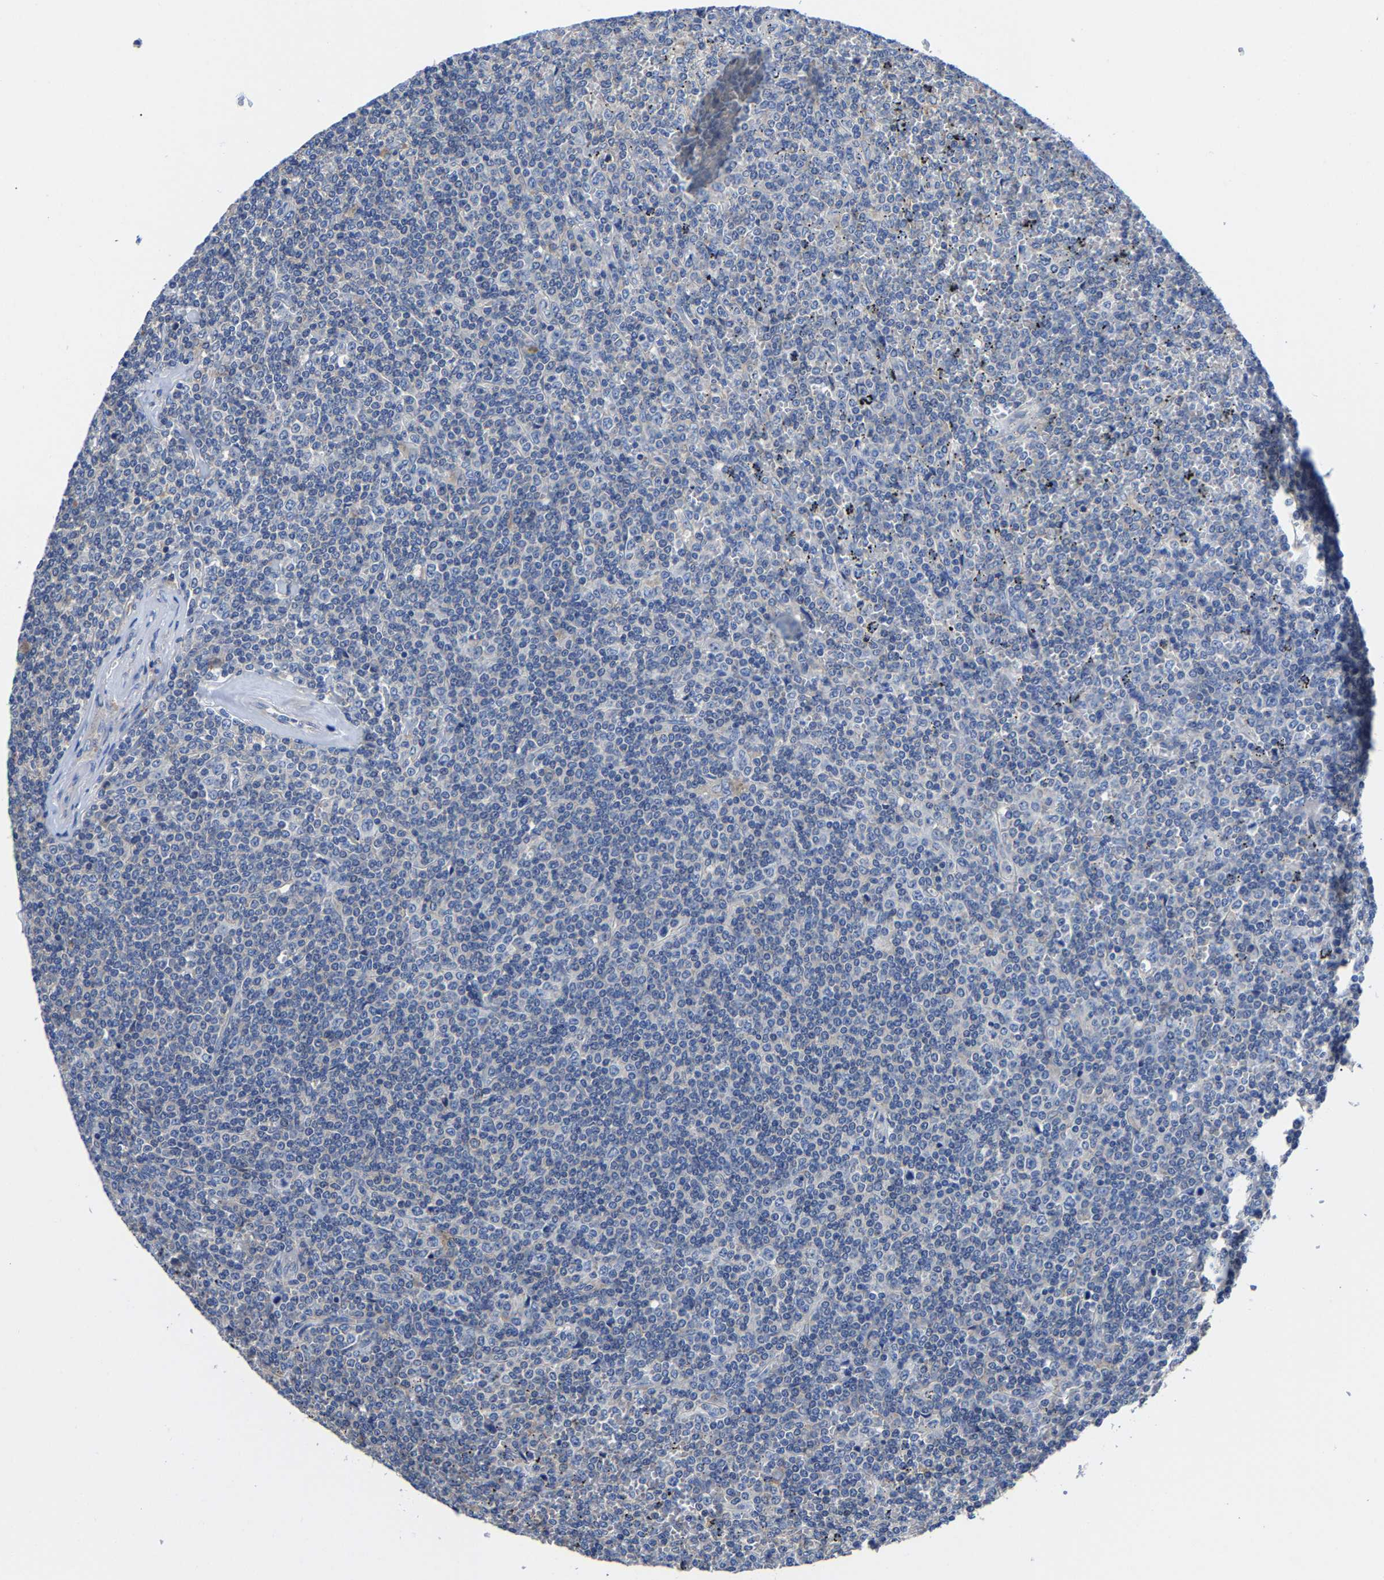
{"staining": {"intensity": "negative", "quantity": "none", "location": "none"}, "tissue": "lymphoma", "cell_type": "Tumor cells", "image_type": "cancer", "snomed": [{"axis": "morphology", "description": "Malignant lymphoma, non-Hodgkin's type, Low grade"}, {"axis": "topography", "description": "Spleen"}], "caption": "This is an immunohistochemistry image of human low-grade malignant lymphoma, non-Hodgkin's type. There is no positivity in tumor cells.", "gene": "SRPK2", "patient": {"sex": "female", "age": 19}}